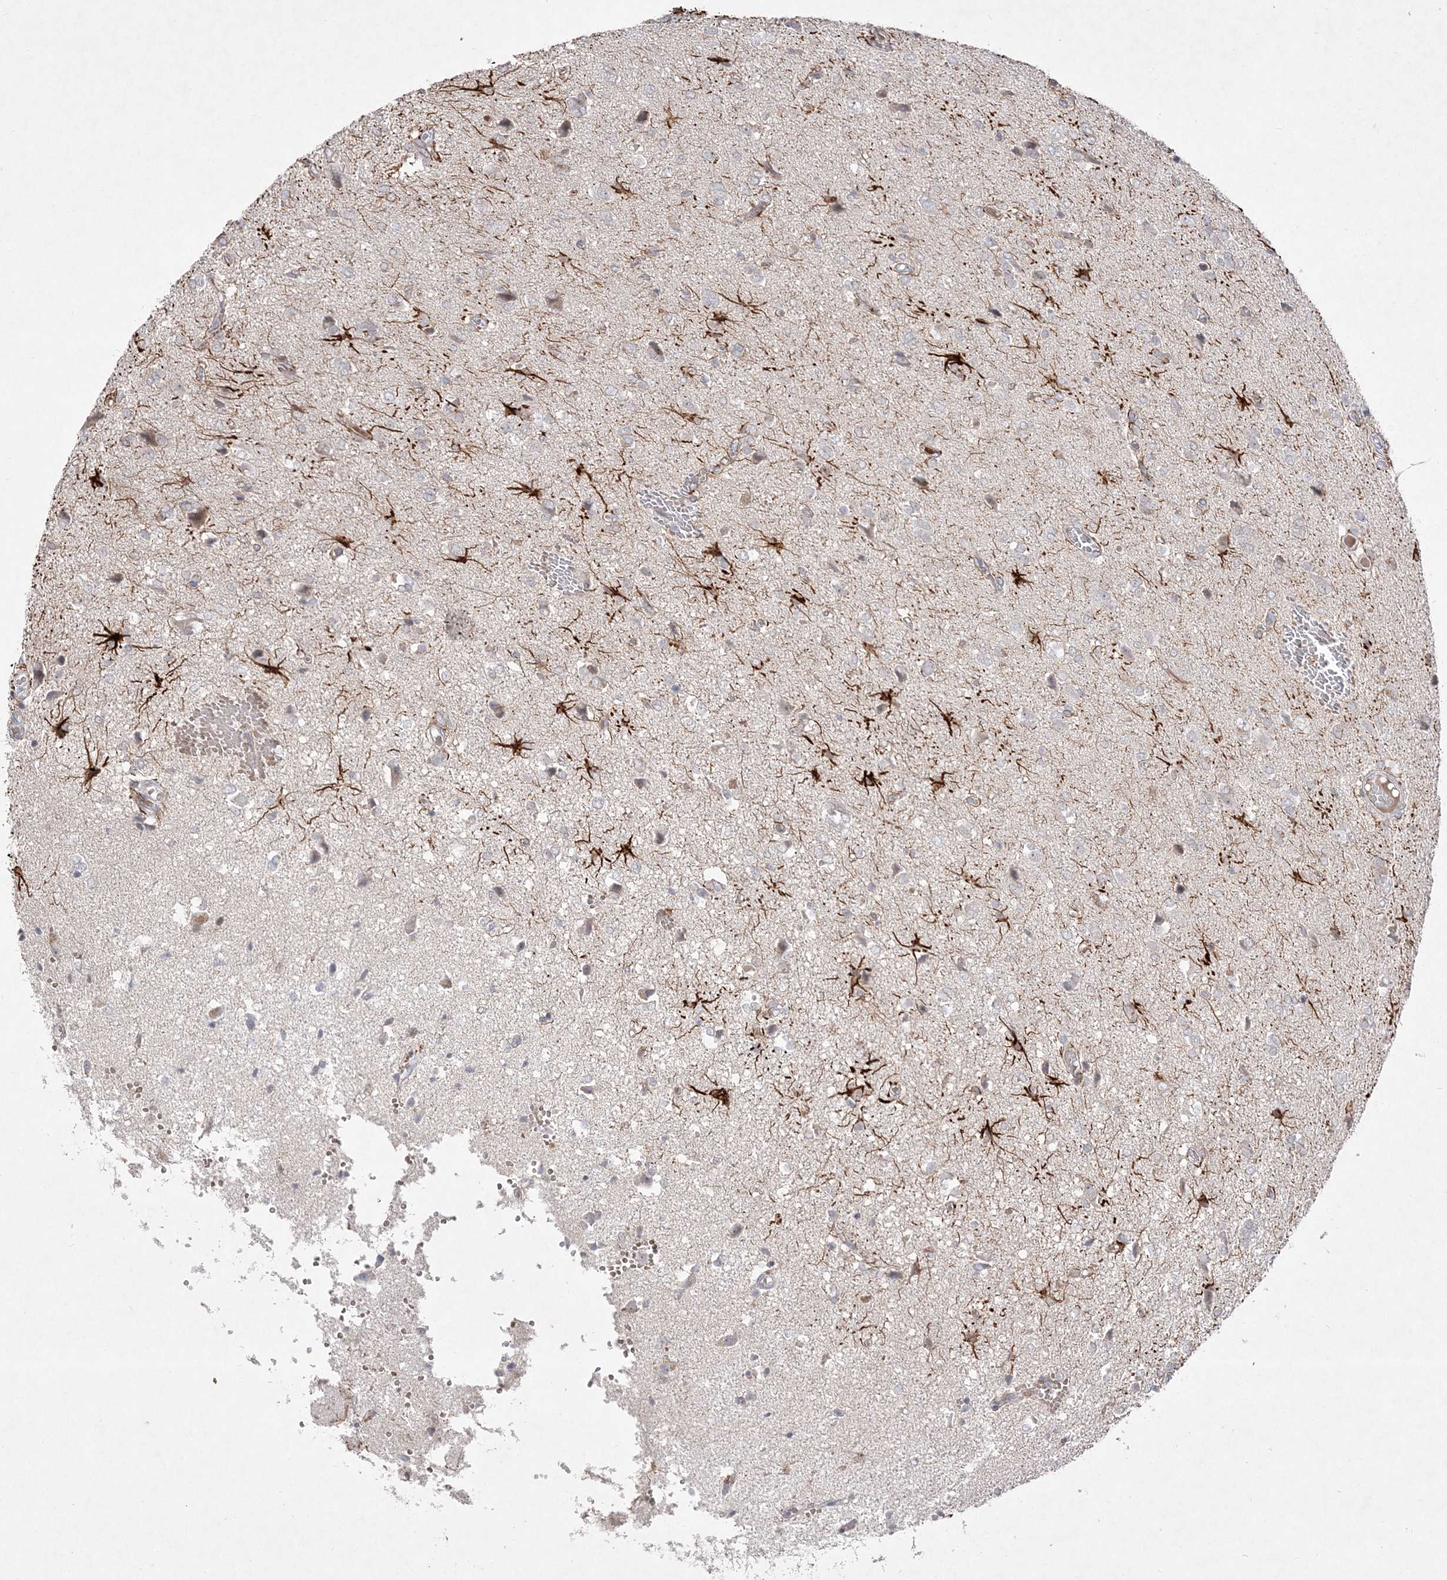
{"staining": {"intensity": "negative", "quantity": "none", "location": "none"}, "tissue": "glioma", "cell_type": "Tumor cells", "image_type": "cancer", "snomed": [{"axis": "morphology", "description": "Glioma, malignant, High grade"}, {"axis": "topography", "description": "Brain"}], "caption": "Immunohistochemical staining of human malignant high-grade glioma reveals no significant positivity in tumor cells.", "gene": "CLNK", "patient": {"sex": "female", "age": 59}}